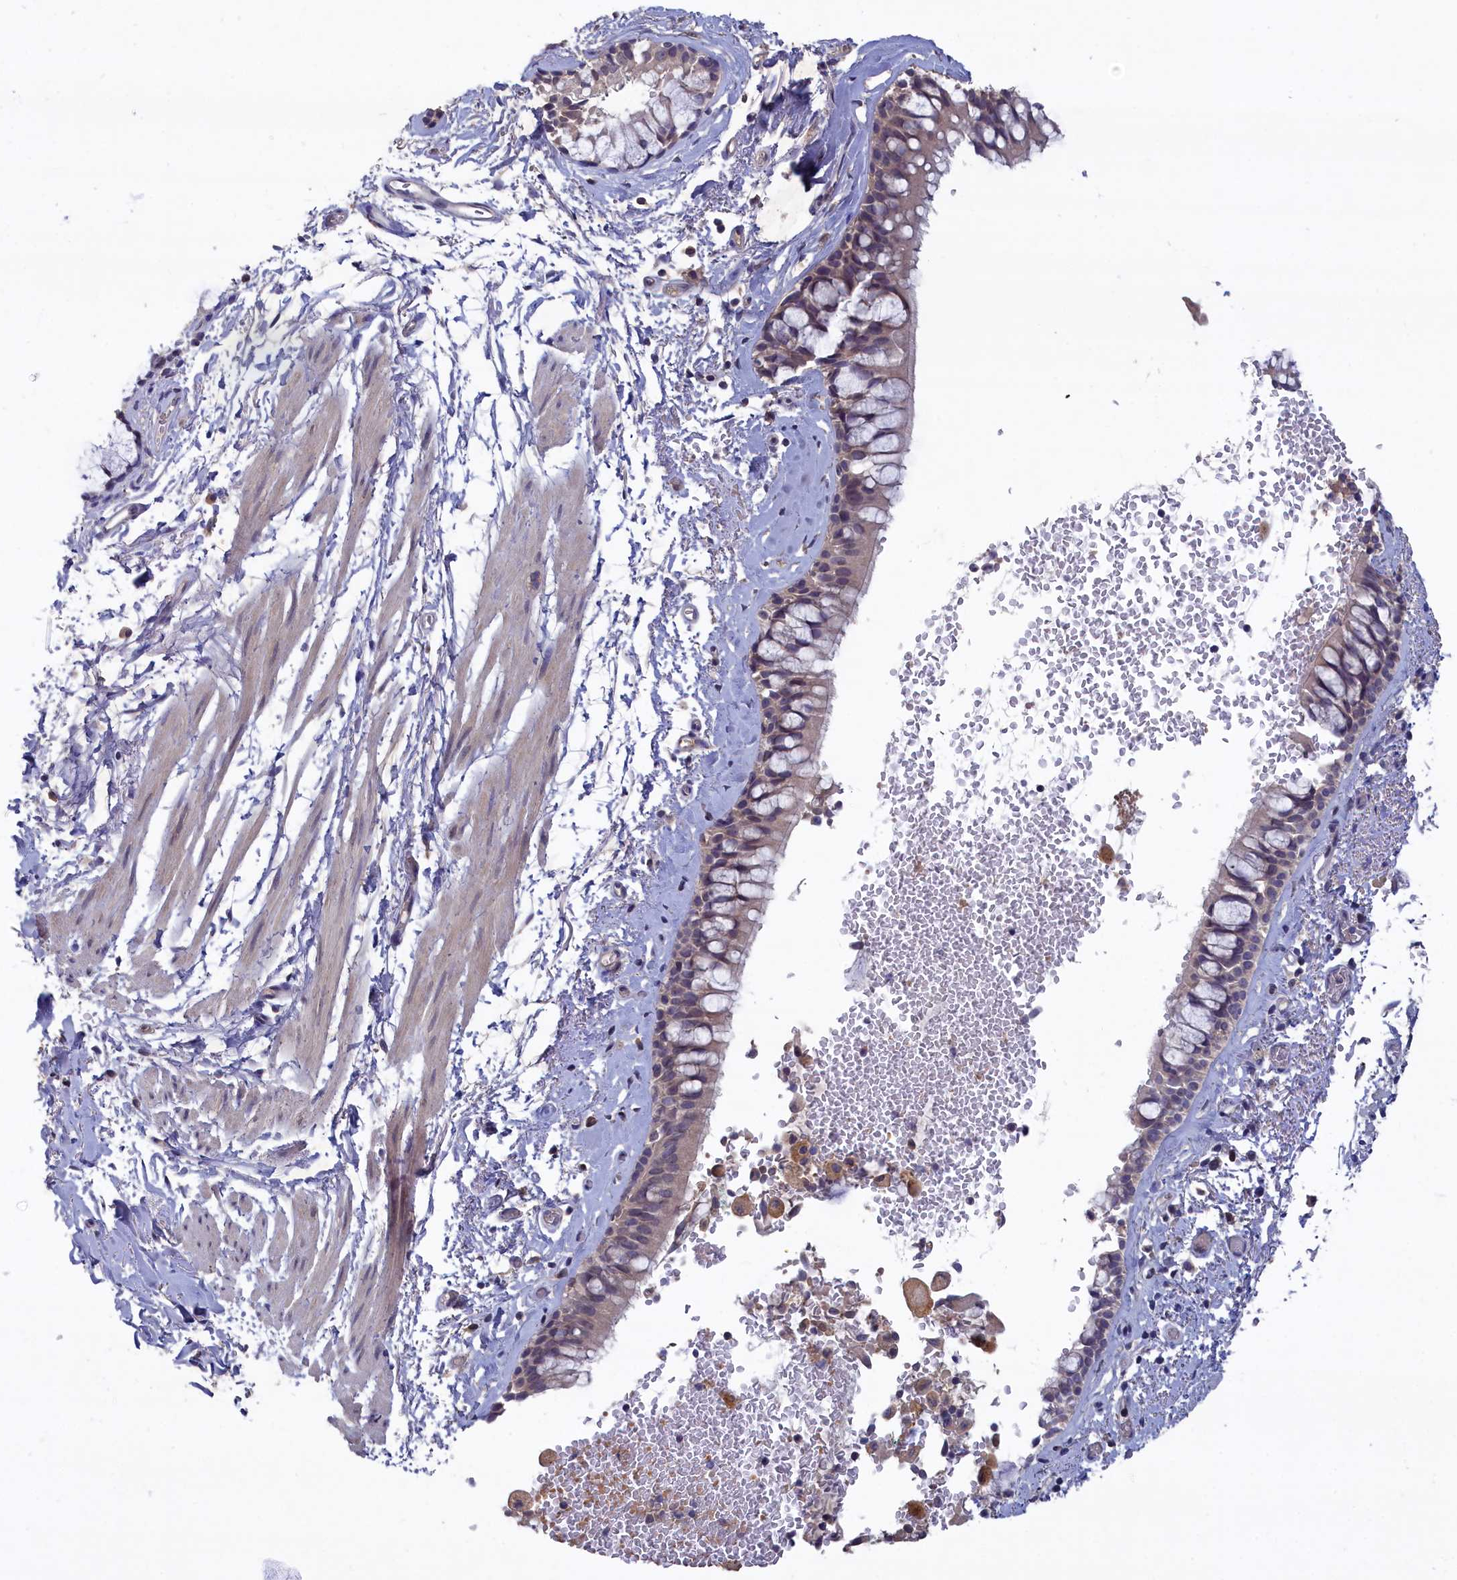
{"staining": {"intensity": "negative", "quantity": "none", "location": "none"}, "tissue": "bronchus", "cell_type": "Respiratory epithelial cells", "image_type": "normal", "snomed": [{"axis": "morphology", "description": "Normal tissue, NOS"}, {"axis": "morphology", "description": "Inflammation, NOS"}, {"axis": "topography", "description": "Cartilage tissue"}, {"axis": "topography", "description": "Bronchus"}, {"axis": "topography", "description": "Lung"}], "caption": "High power microscopy histopathology image of an immunohistochemistry (IHC) photomicrograph of normal bronchus, revealing no significant staining in respiratory epithelial cells.", "gene": "CELF5", "patient": {"sex": "female", "age": 64}}